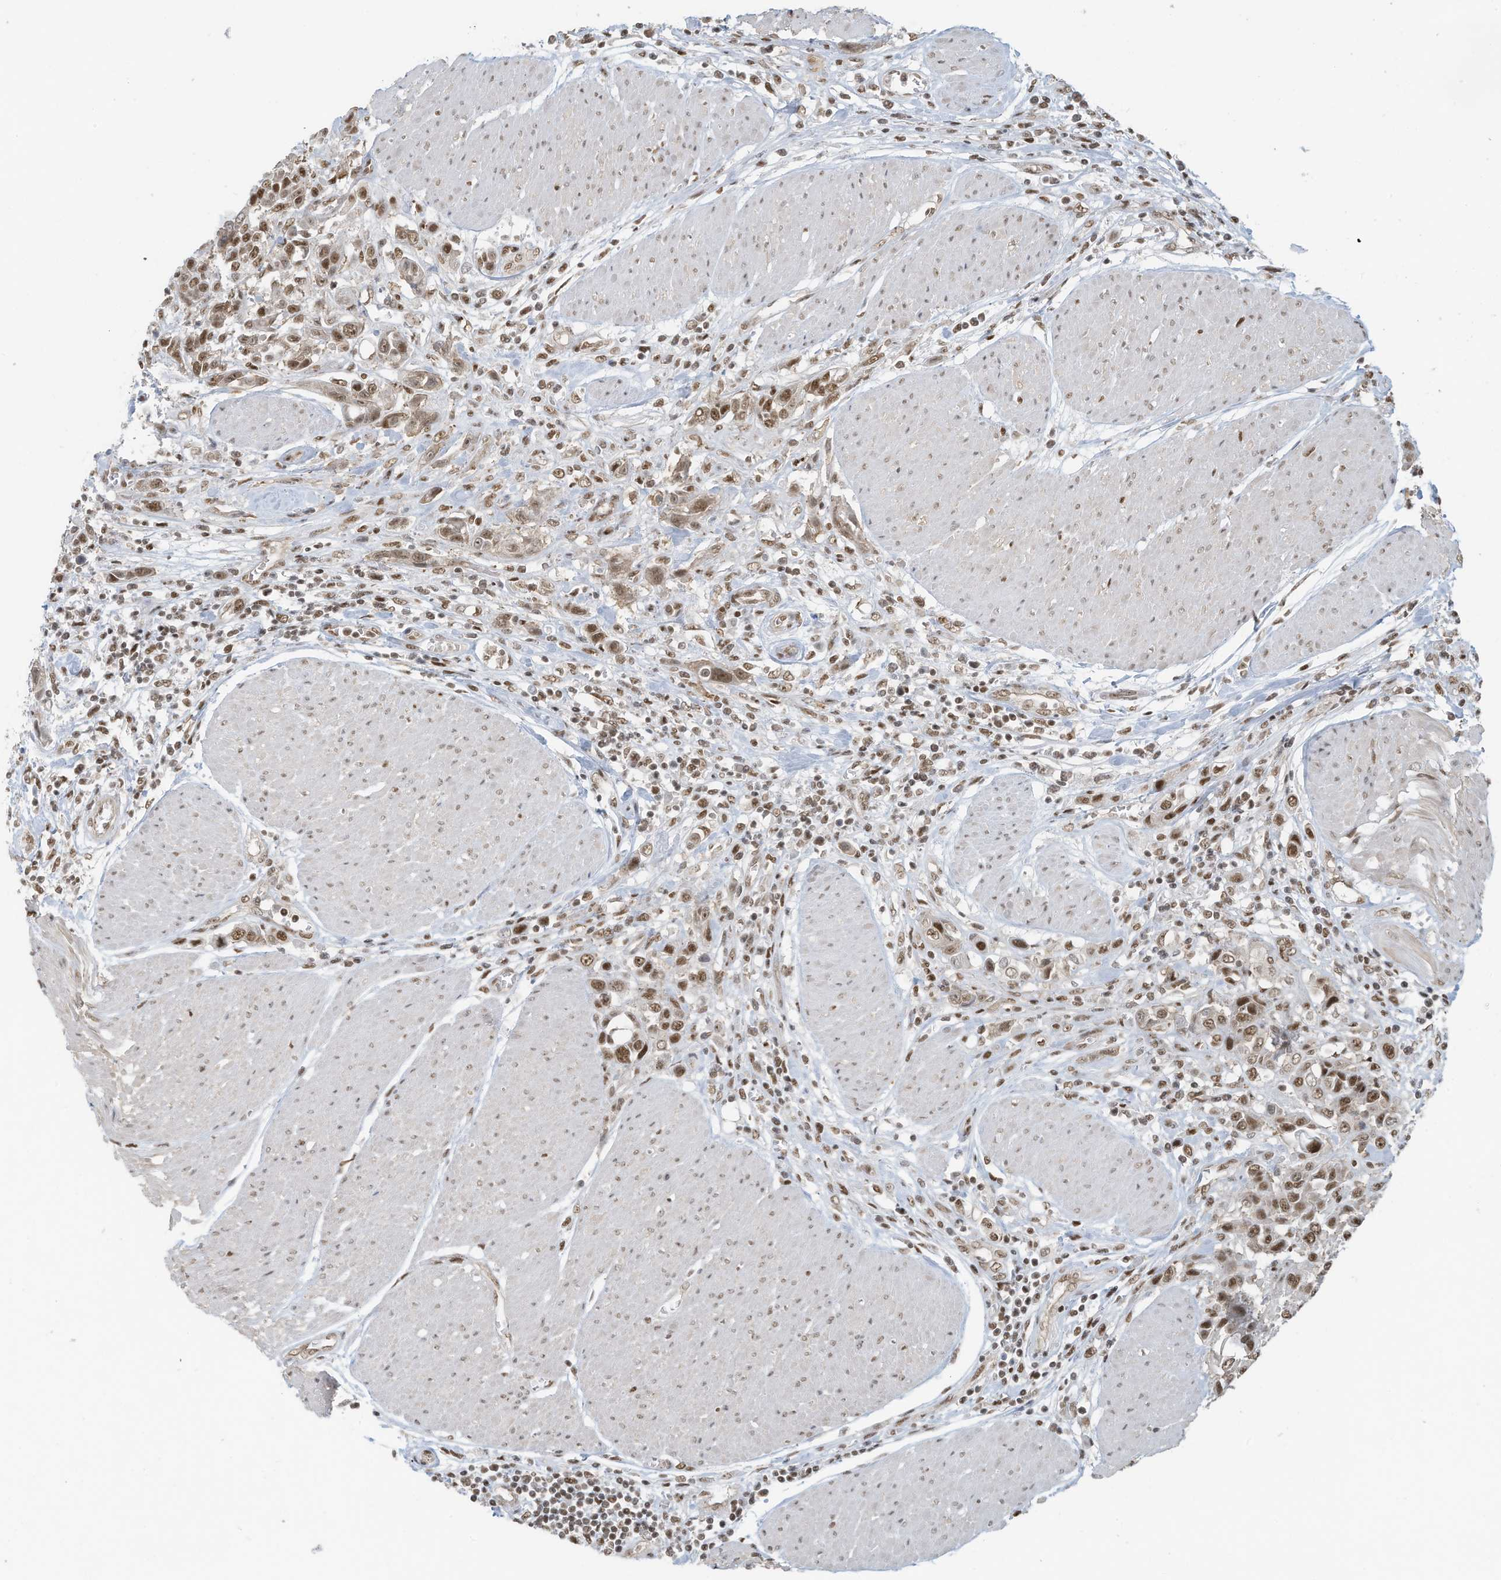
{"staining": {"intensity": "moderate", "quantity": ">75%", "location": "nuclear"}, "tissue": "urothelial cancer", "cell_type": "Tumor cells", "image_type": "cancer", "snomed": [{"axis": "morphology", "description": "Urothelial carcinoma, High grade"}, {"axis": "topography", "description": "Urinary bladder"}], "caption": "Urothelial cancer stained for a protein (brown) displays moderate nuclear positive staining in approximately >75% of tumor cells.", "gene": "DBR1", "patient": {"sex": "male", "age": 50}}